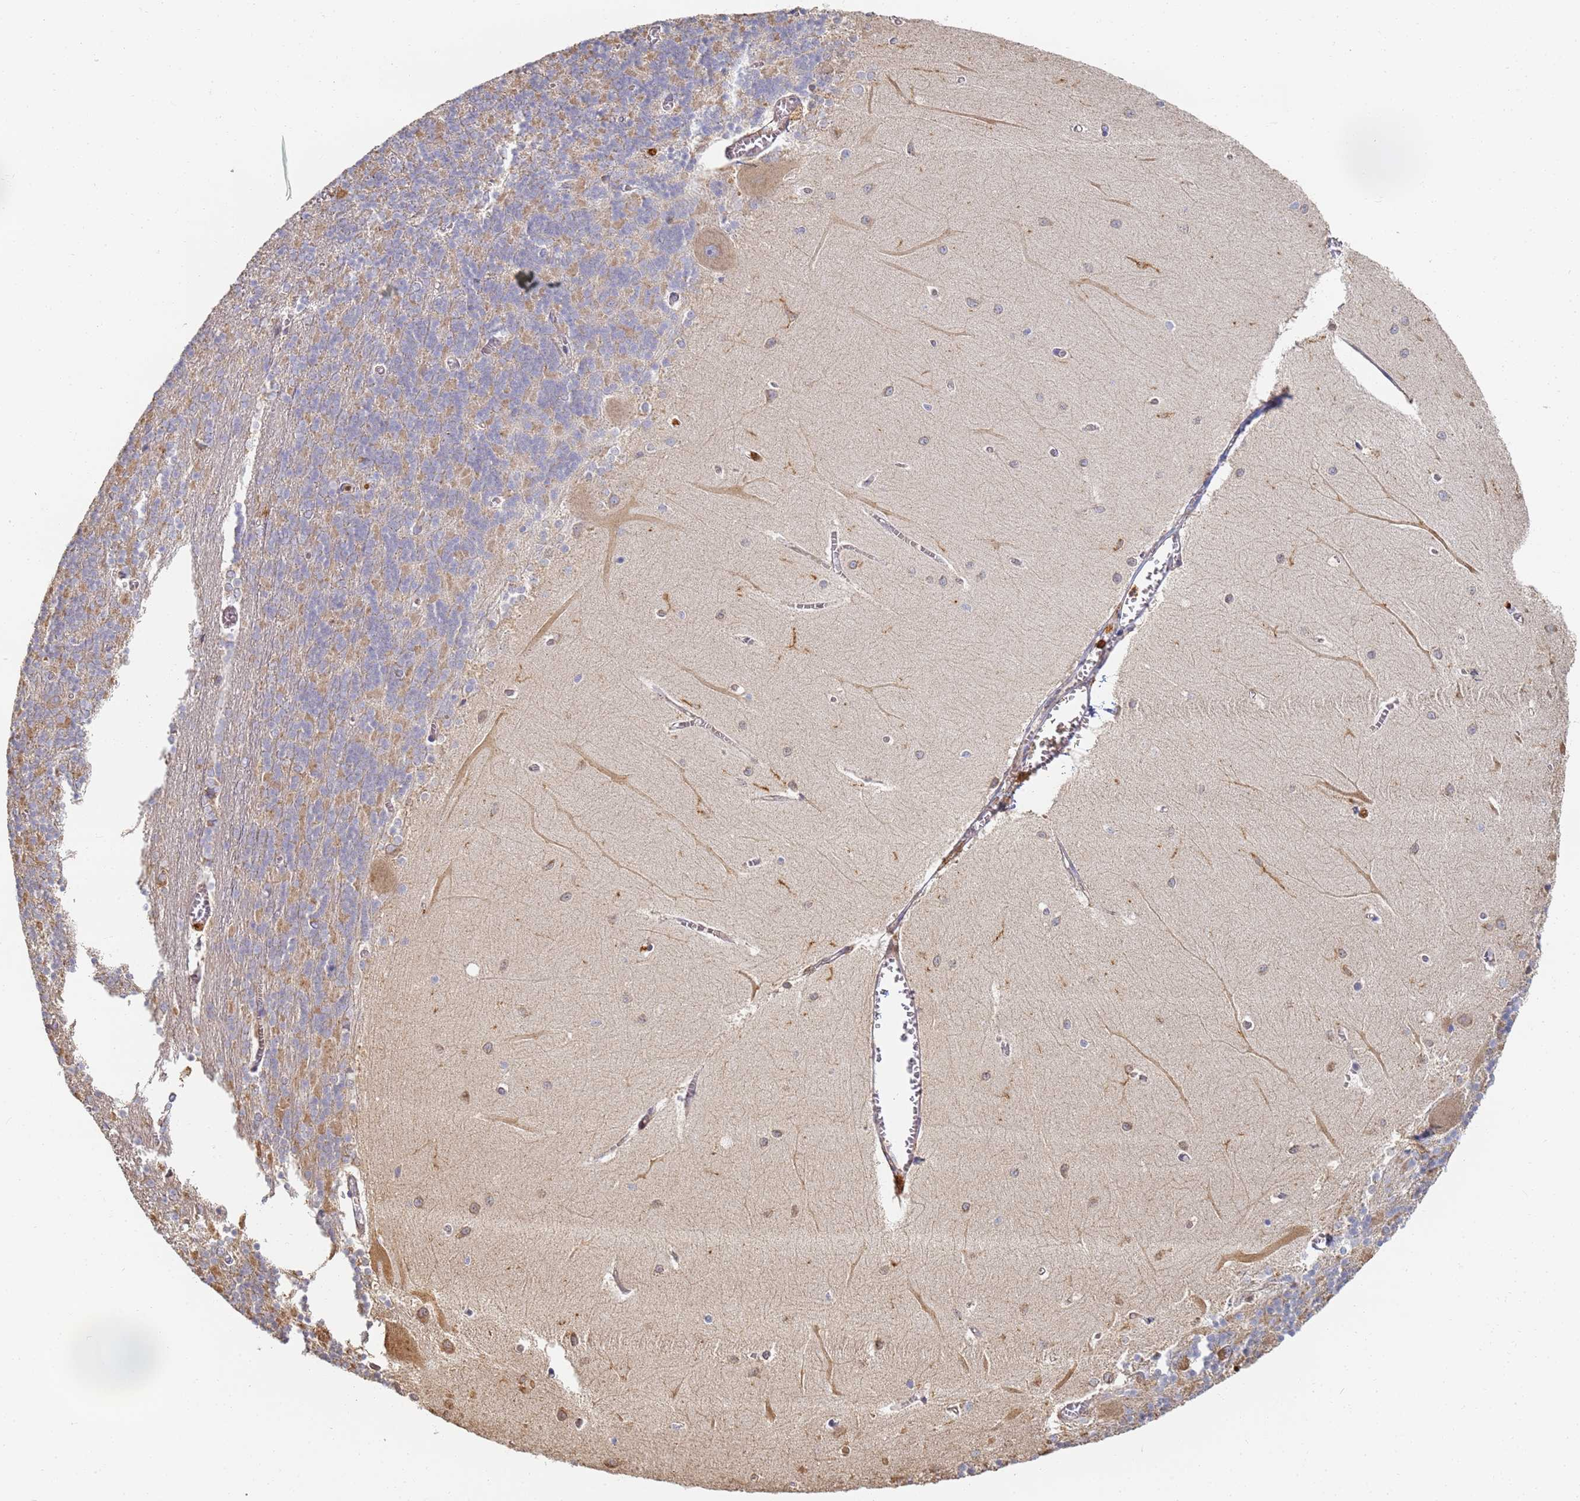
{"staining": {"intensity": "weak", "quantity": "25%-75%", "location": "cytoplasmic/membranous"}, "tissue": "cerebellum", "cell_type": "Cells in granular layer", "image_type": "normal", "snomed": [{"axis": "morphology", "description": "Normal tissue, NOS"}, {"axis": "topography", "description": "Cerebellum"}], "caption": "Protein staining of unremarkable cerebellum exhibits weak cytoplasmic/membranous expression in approximately 25%-75% of cells in granular layer.", "gene": "BIN2", "patient": {"sex": "male", "age": 37}}